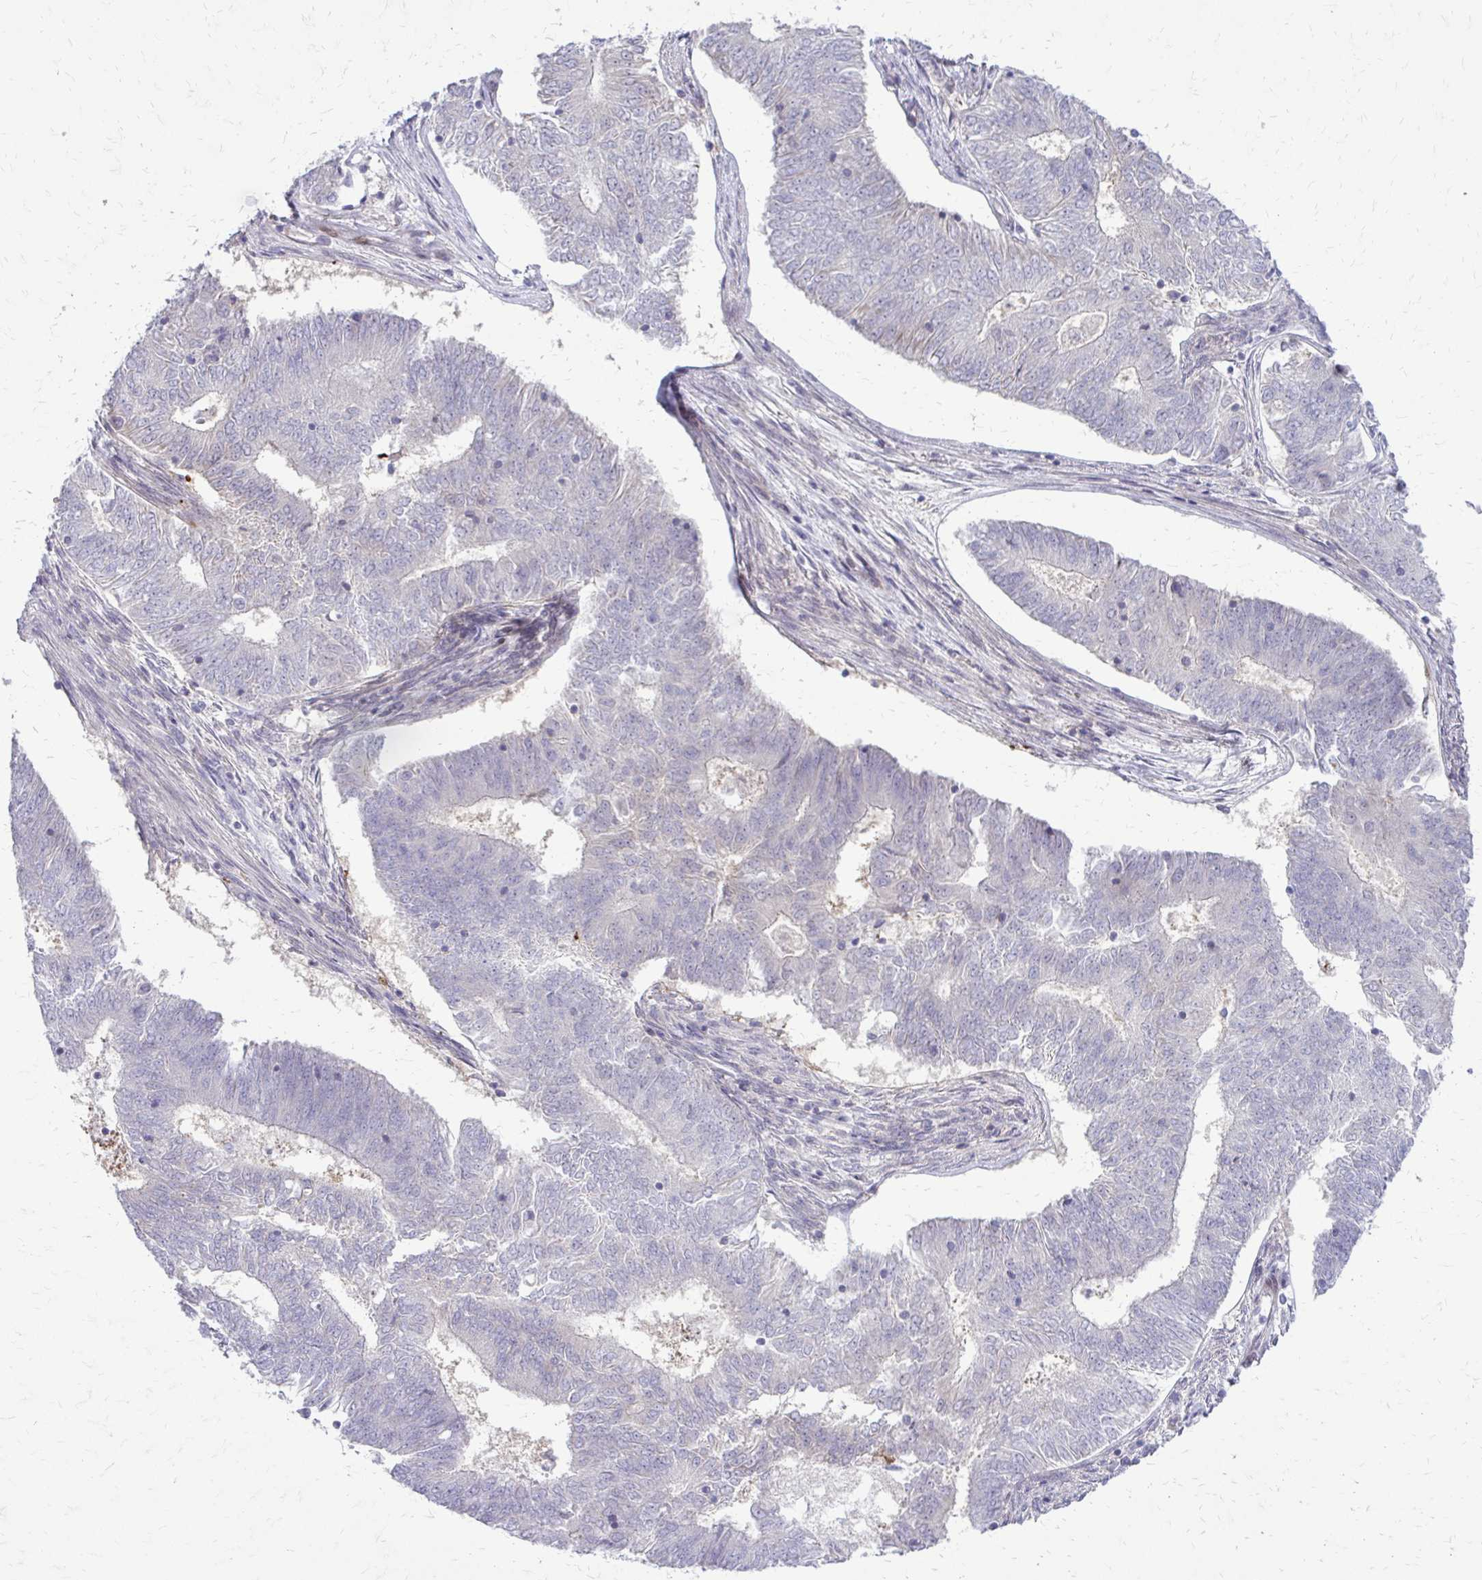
{"staining": {"intensity": "negative", "quantity": "none", "location": "none"}, "tissue": "endometrial cancer", "cell_type": "Tumor cells", "image_type": "cancer", "snomed": [{"axis": "morphology", "description": "Adenocarcinoma, NOS"}, {"axis": "topography", "description": "Endometrium"}], "caption": "IHC histopathology image of human adenocarcinoma (endometrial) stained for a protein (brown), which displays no expression in tumor cells.", "gene": "PPDPFL", "patient": {"sex": "female", "age": 62}}